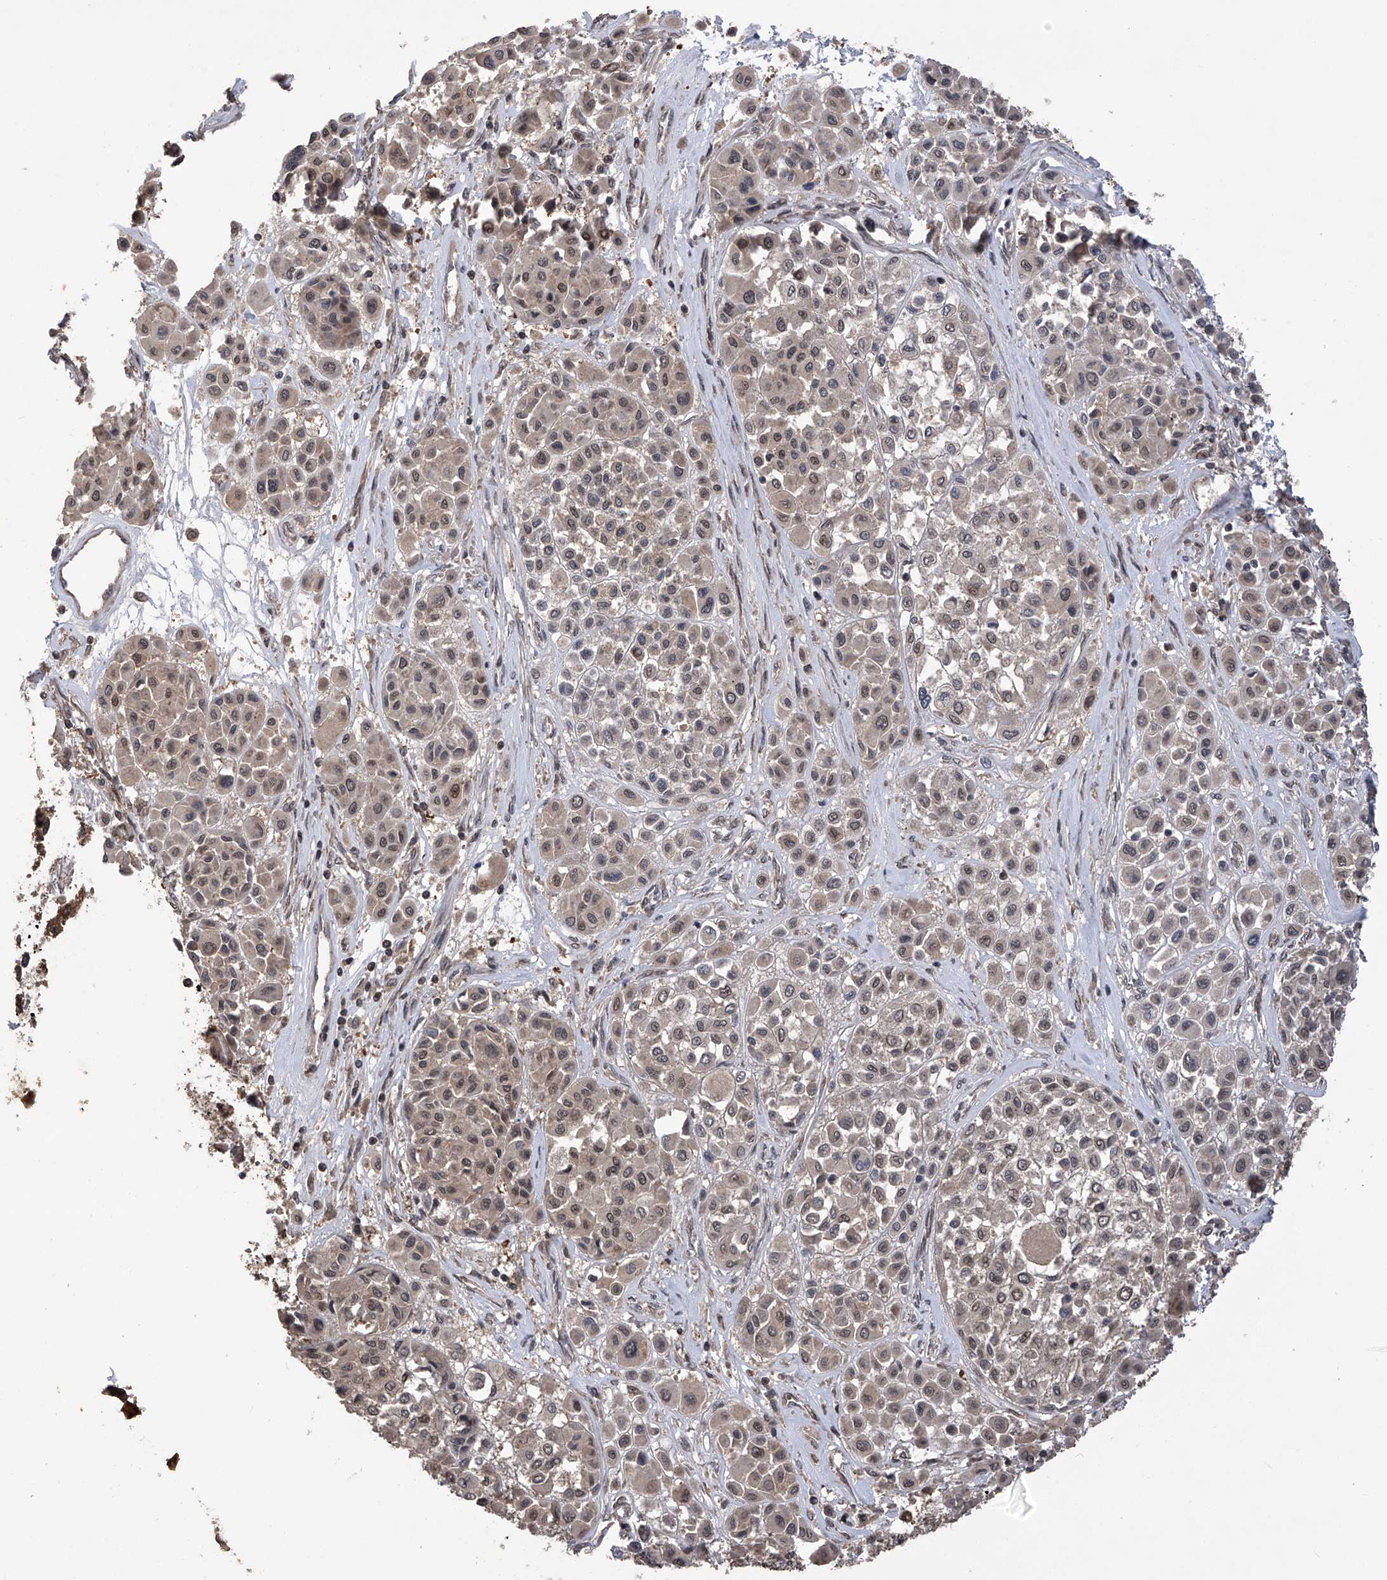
{"staining": {"intensity": "weak", "quantity": "25%-75%", "location": "nuclear"}, "tissue": "melanoma", "cell_type": "Tumor cells", "image_type": "cancer", "snomed": [{"axis": "morphology", "description": "Malignant melanoma, Metastatic site"}, {"axis": "topography", "description": "Soft tissue"}], "caption": "The histopathology image shows a brown stain indicating the presence of a protein in the nuclear of tumor cells in melanoma.", "gene": "LYSMD4", "patient": {"sex": "male", "age": 41}}